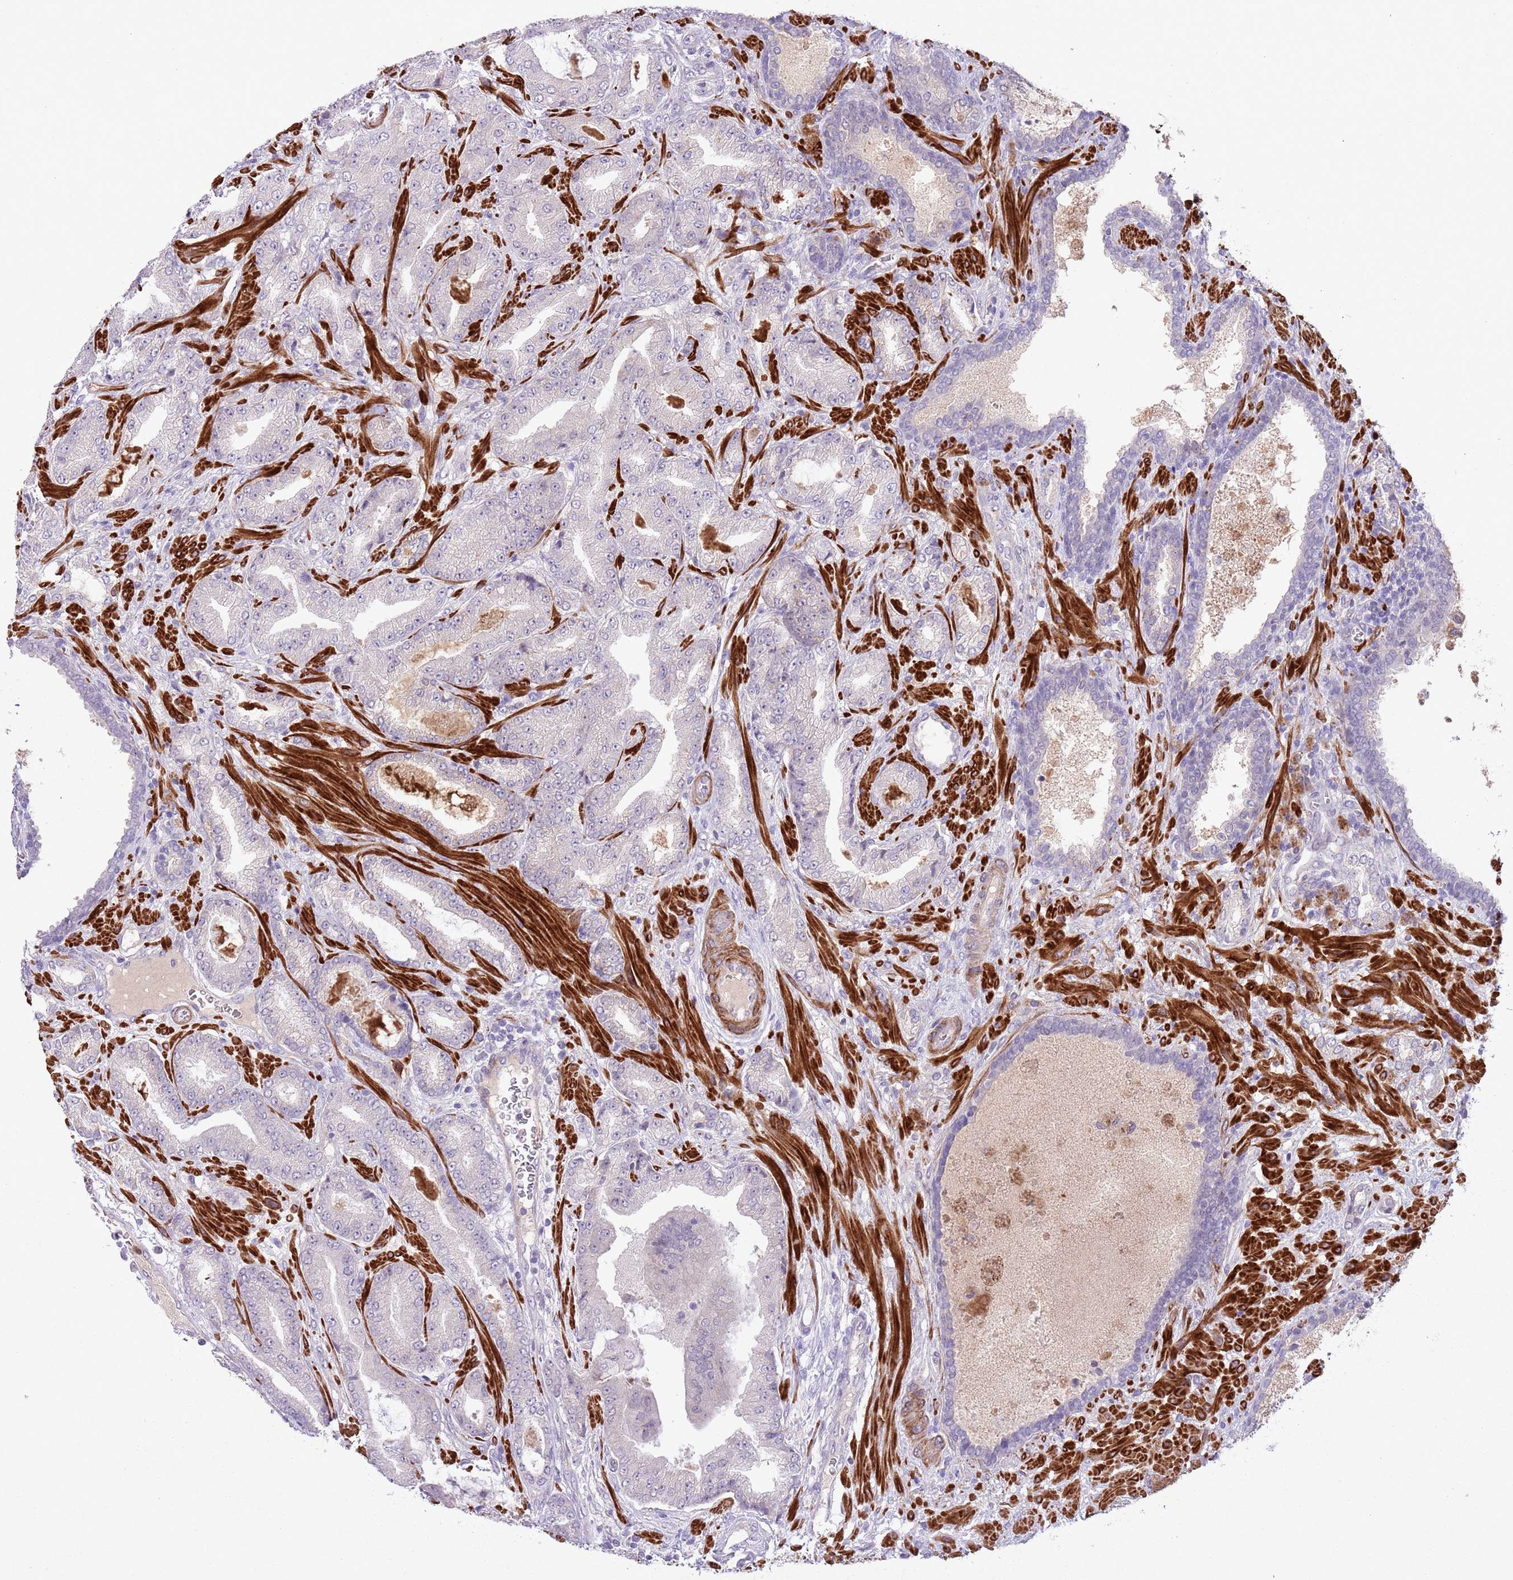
{"staining": {"intensity": "negative", "quantity": "none", "location": "none"}, "tissue": "prostate cancer", "cell_type": "Tumor cells", "image_type": "cancer", "snomed": [{"axis": "morphology", "description": "Adenocarcinoma, High grade"}, {"axis": "topography", "description": "Prostate"}], "caption": "Prostate cancer (high-grade adenocarcinoma) was stained to show a protein in brown. There is no significant positivity in tumor cells. The staining was performed using DAB (3,3'-diaminobenzidine) to visualize the protein expression in brown, while the nuclei were stained in blue with hematoxylin (Magnification: 20x).", "gene": "CCNI", "patient": {"sex": "male", "age": 68}}